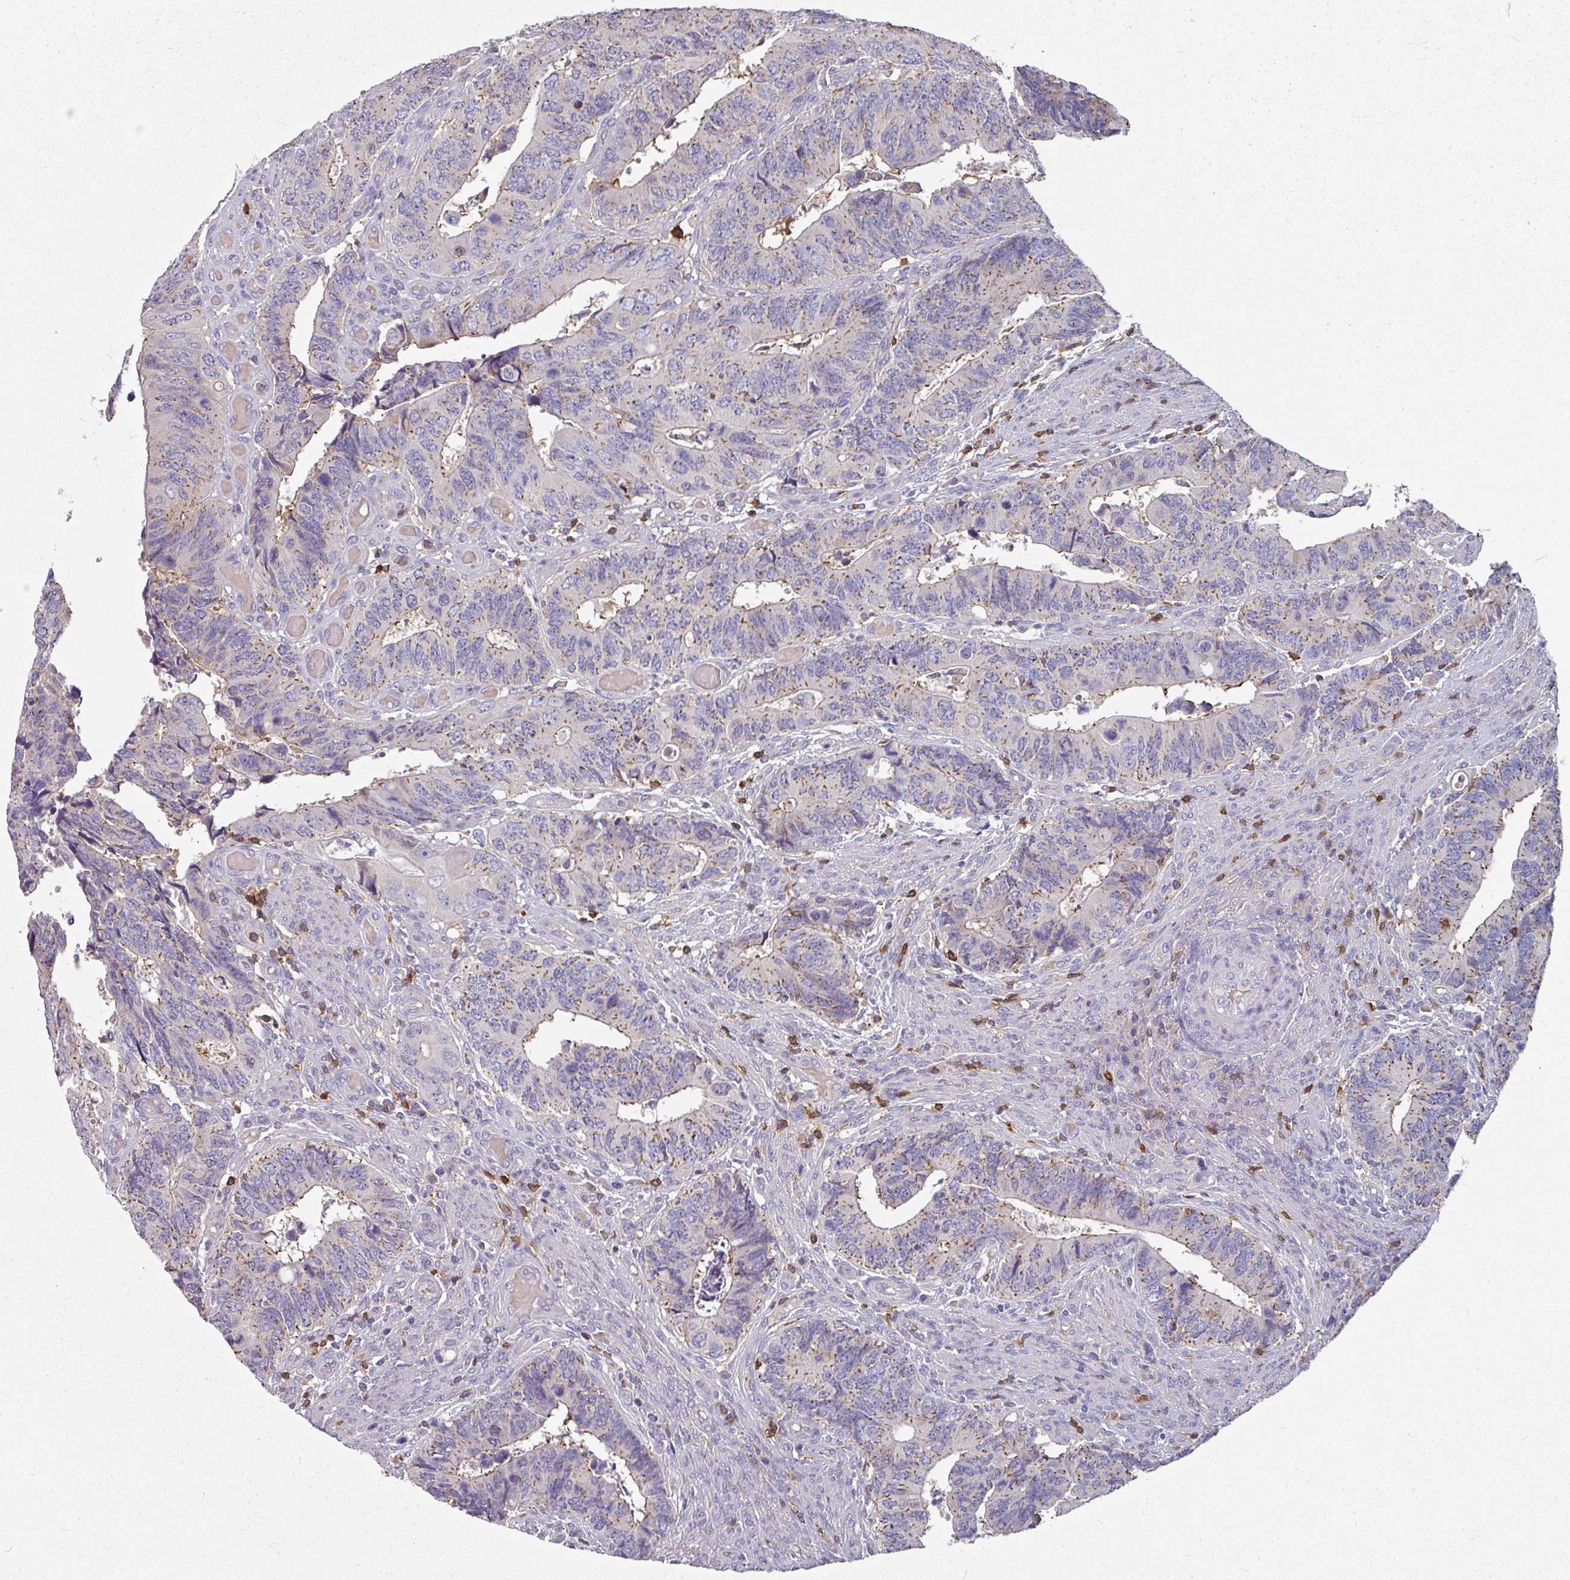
{"staining": {"intensity": "weak", "quantity": "25%-75%", "location": "cytoplasmic/membranous"}, "tissue": "colorectal cancer", "cell_type": "Tumor cells", "image_type": "cancer", "snomed": [{"axis": "morphology", "description": "Adenocarcinoma, NOS"}, {"axis": "topography", "description": "Colon"}], "caption": "Adenocarcinoma (colorectal) was stained to show a protein in brown. There is low levels of weak cytoplasmic/membranous expression in about 25%-75% of tumor cells.", "gene": "CD3G", "patient": {"sex": "male", "age": 87}}